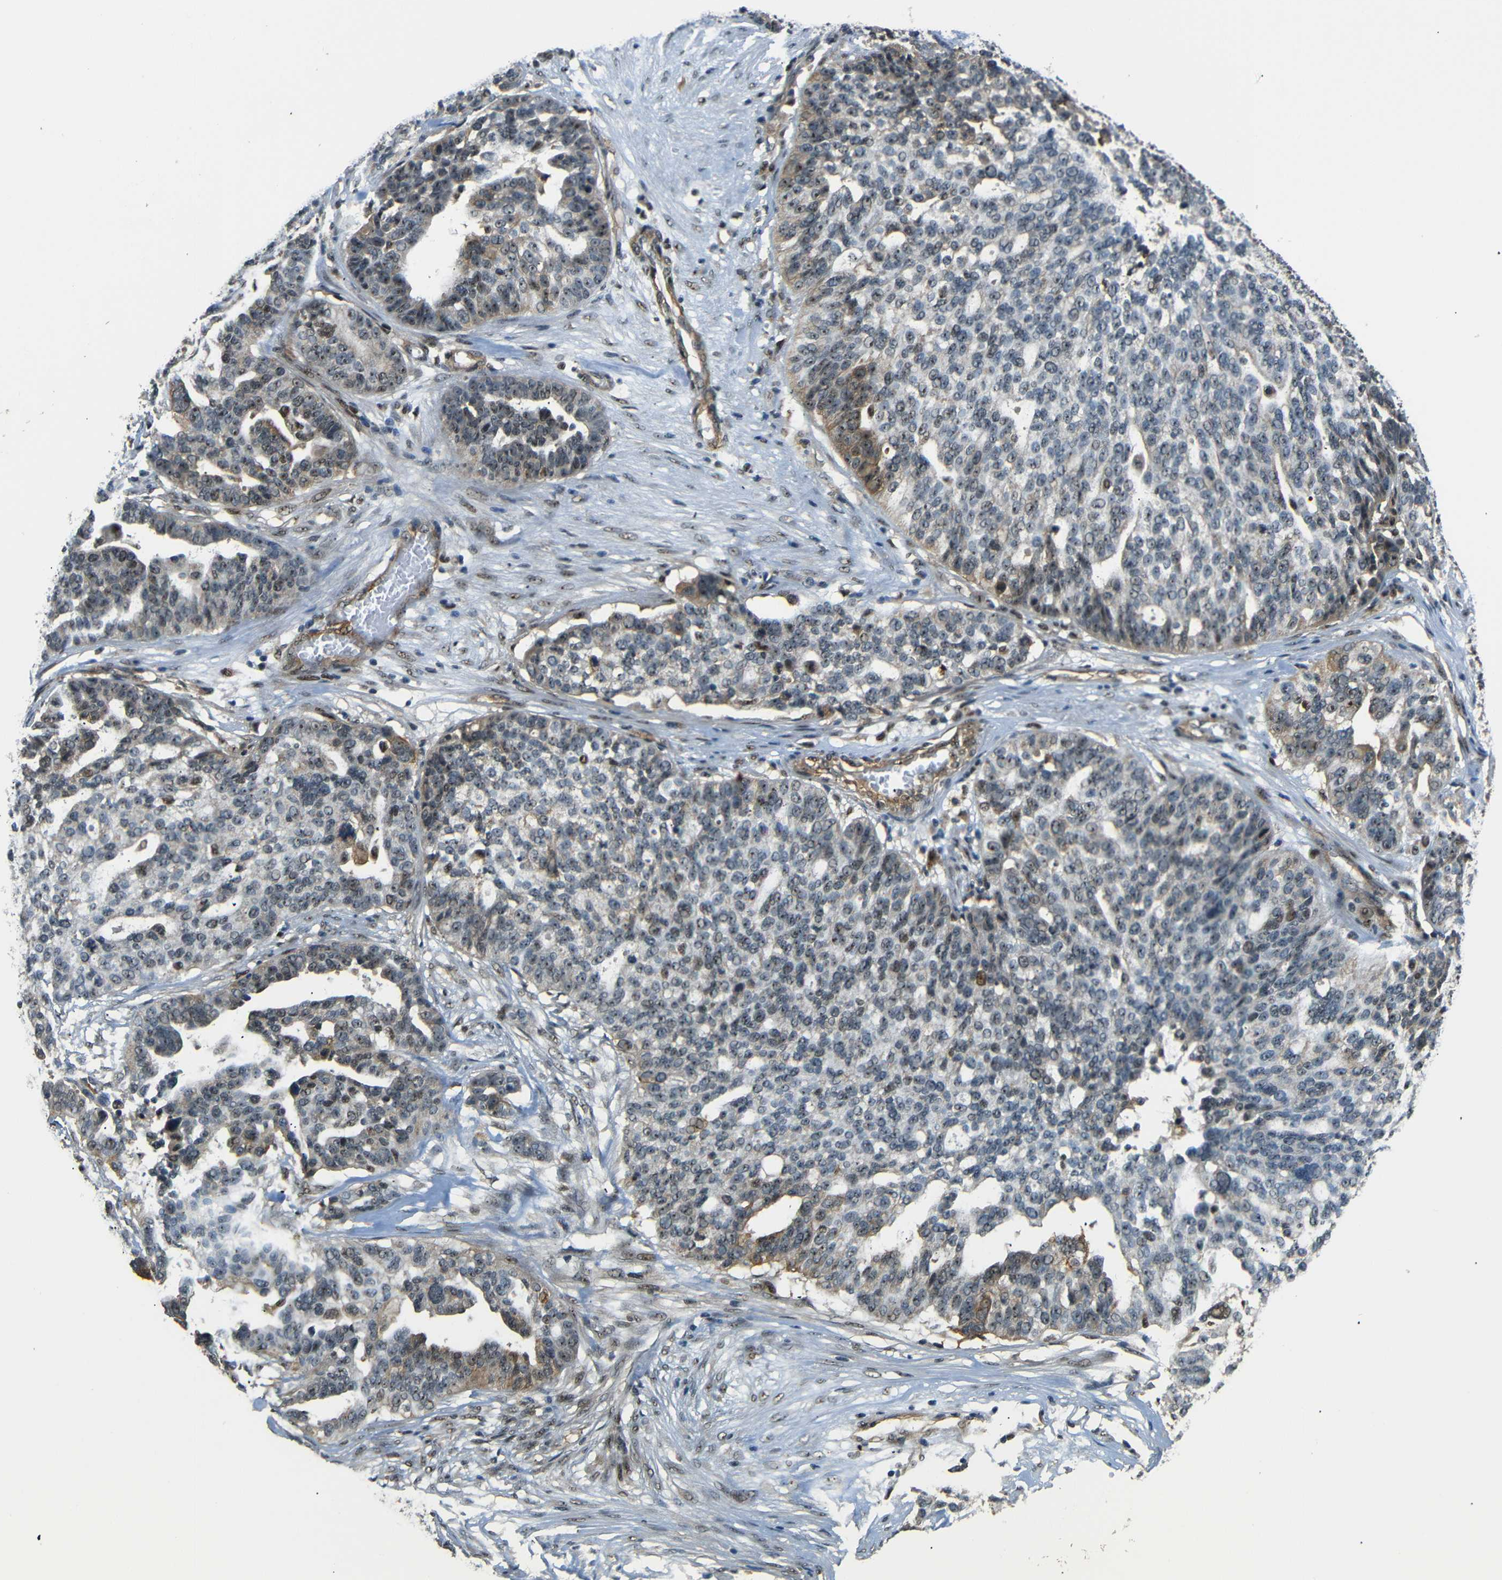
{"staining": {"intensity": "moderate", "quantity": ">75%", "location": "cytoplasmic/membranous,nuclear"}, "tissue": "ovarian cancer", "cell_type": "Tumor cells", "image_type": "cancer", "snomed": [{"axis": "morphology", "description": "Cystadenocarcinoma, serous, NOS"}, {"axis": "topography", "description": "Ovary"}], "caption": "A photomicrograph of serous cystadenocarcinoma (ovarian) stained for a protein reveals moderate cytoplasmic/membranous and nuclear brown staining in tumor cells.", "gene": "PARN", "patient": {"sex": "female", "age": 59}}